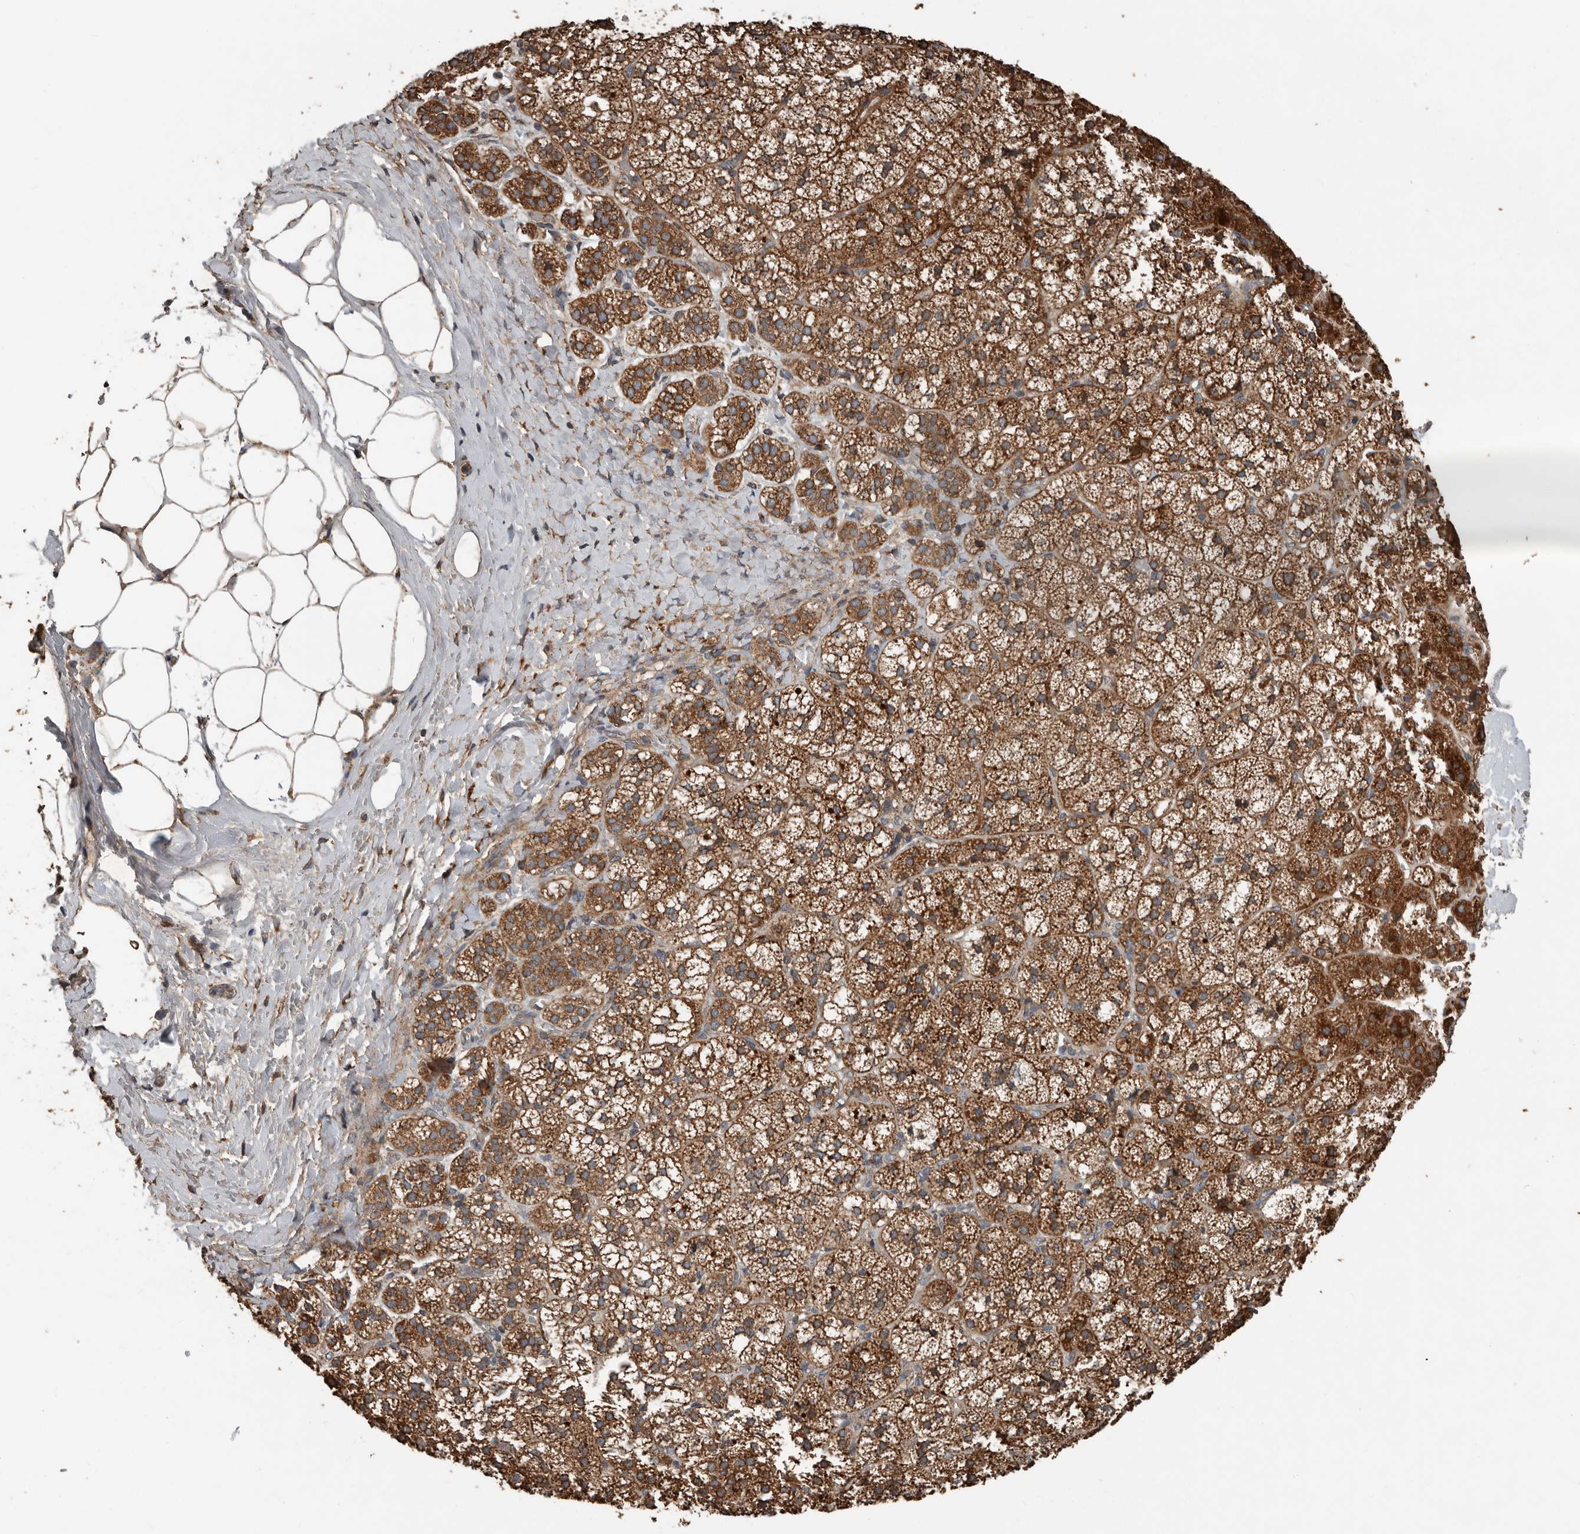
{"staining": {"intensity": "strong", "quantity": ">75%", "location": "cytoplasmic/membranous"}, "tissue": "adrenal gland", "cell_type": "Glandular cells", "image_type": "normal", "snomed": [{"axis": "morphology", "description": "Normal tissue, NOS"}, {"axis": "topography", "description": "Adrenal gland"}], "caption": "Protein staining of normal adrenal gland reveals strong cytoplasmic/membranous staining in about >75% of glandular cells.", "gene": "RNF207", "patient": {"sex": "female", "age": 44}}